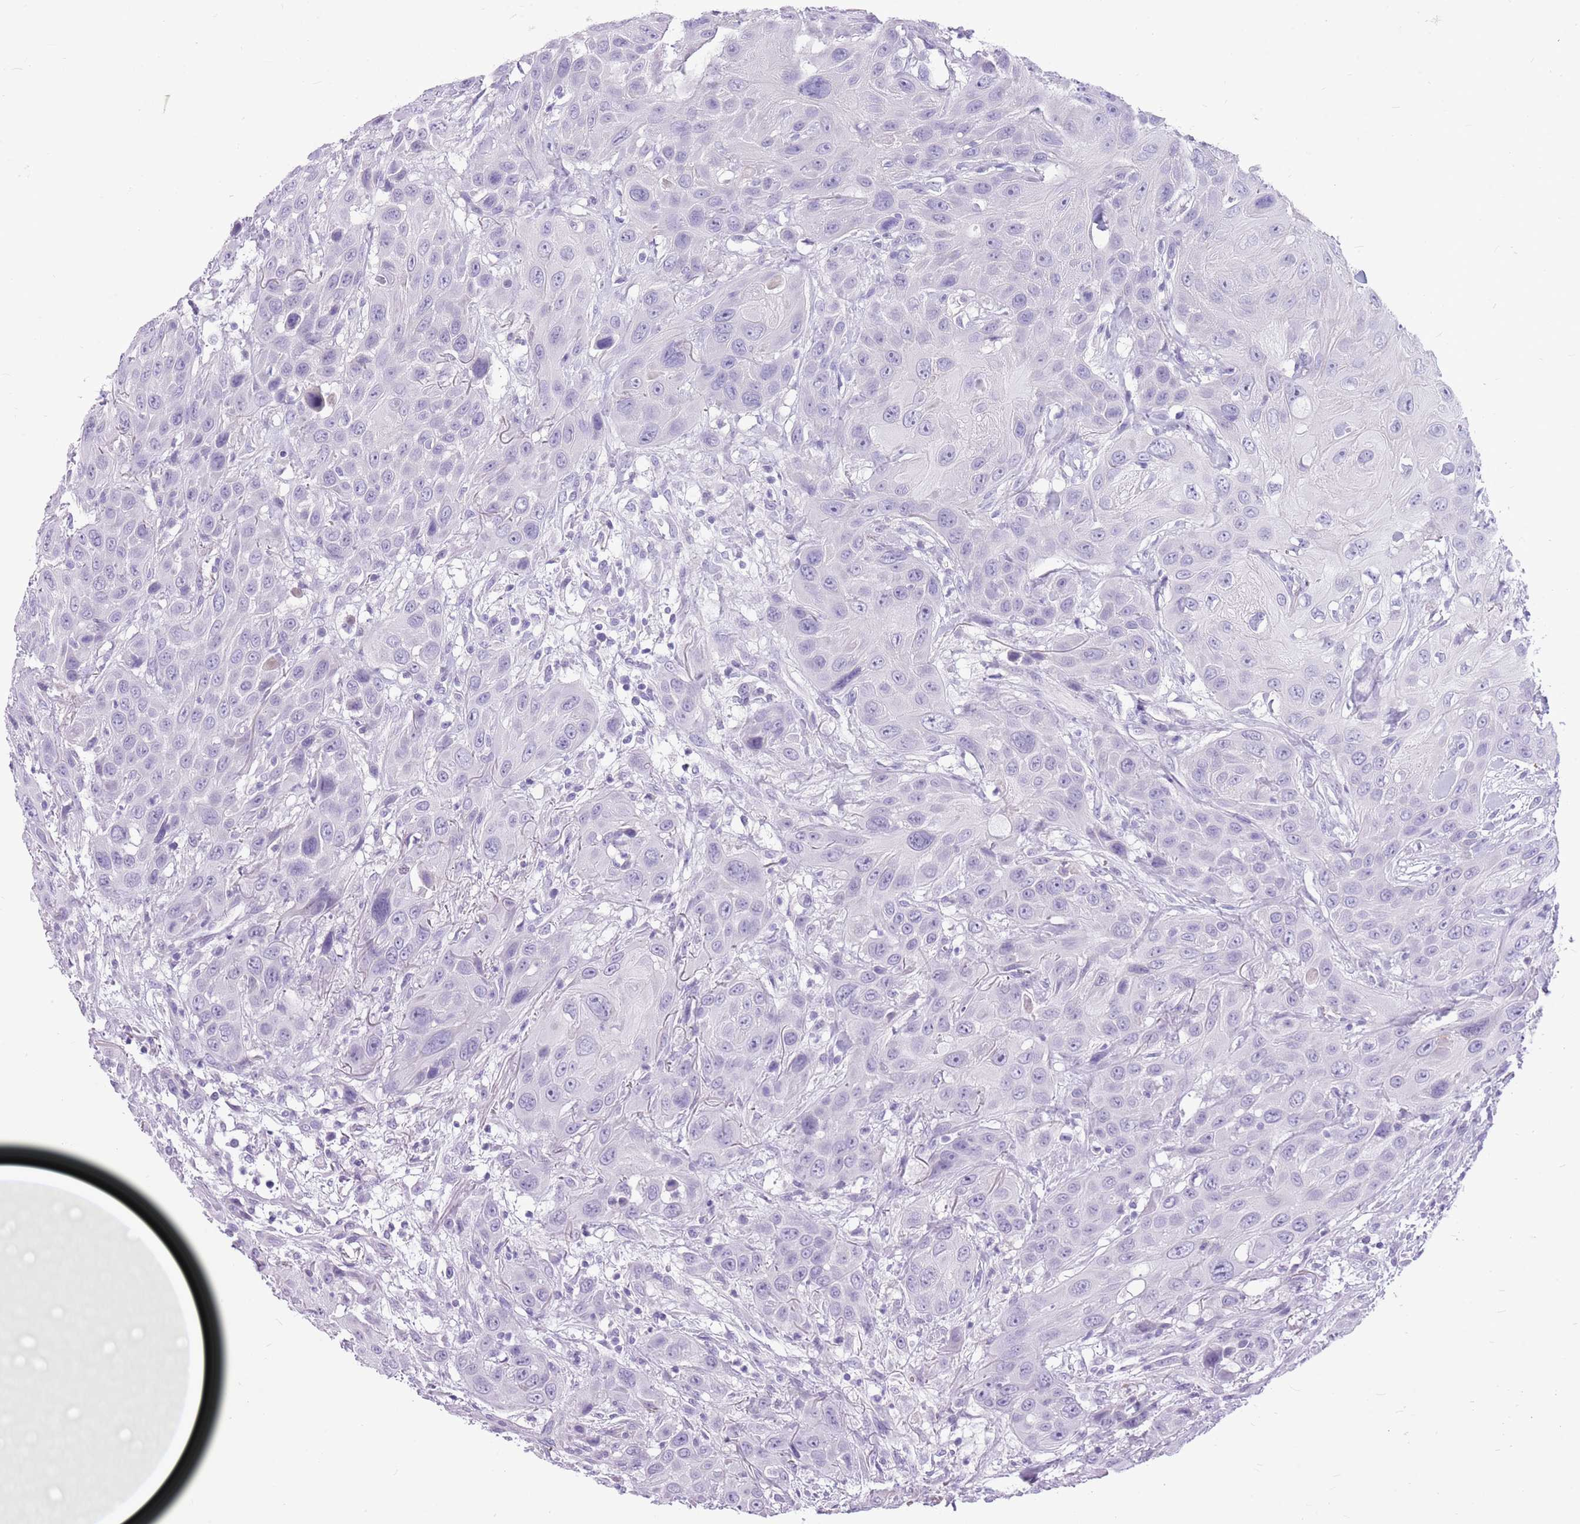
{"staining": {"intensity": "negative", "quantity": "none", "location": "none"}, "tissue": "head and neck cancer", "cell_type": "Tumor cells", "image_type": "cancer", "snomed": [{"axis": "morphology", "description": "Squamous cell carcinoma, NOS"}, {"axis": "topography", "description": "Head-Neck"}], "caption": "There is no significant staining in tumor cells of squamous cell carcinoma (head and neck).", "gene": "ZNF425", "patient": {"sex": "male", "age": 81}}